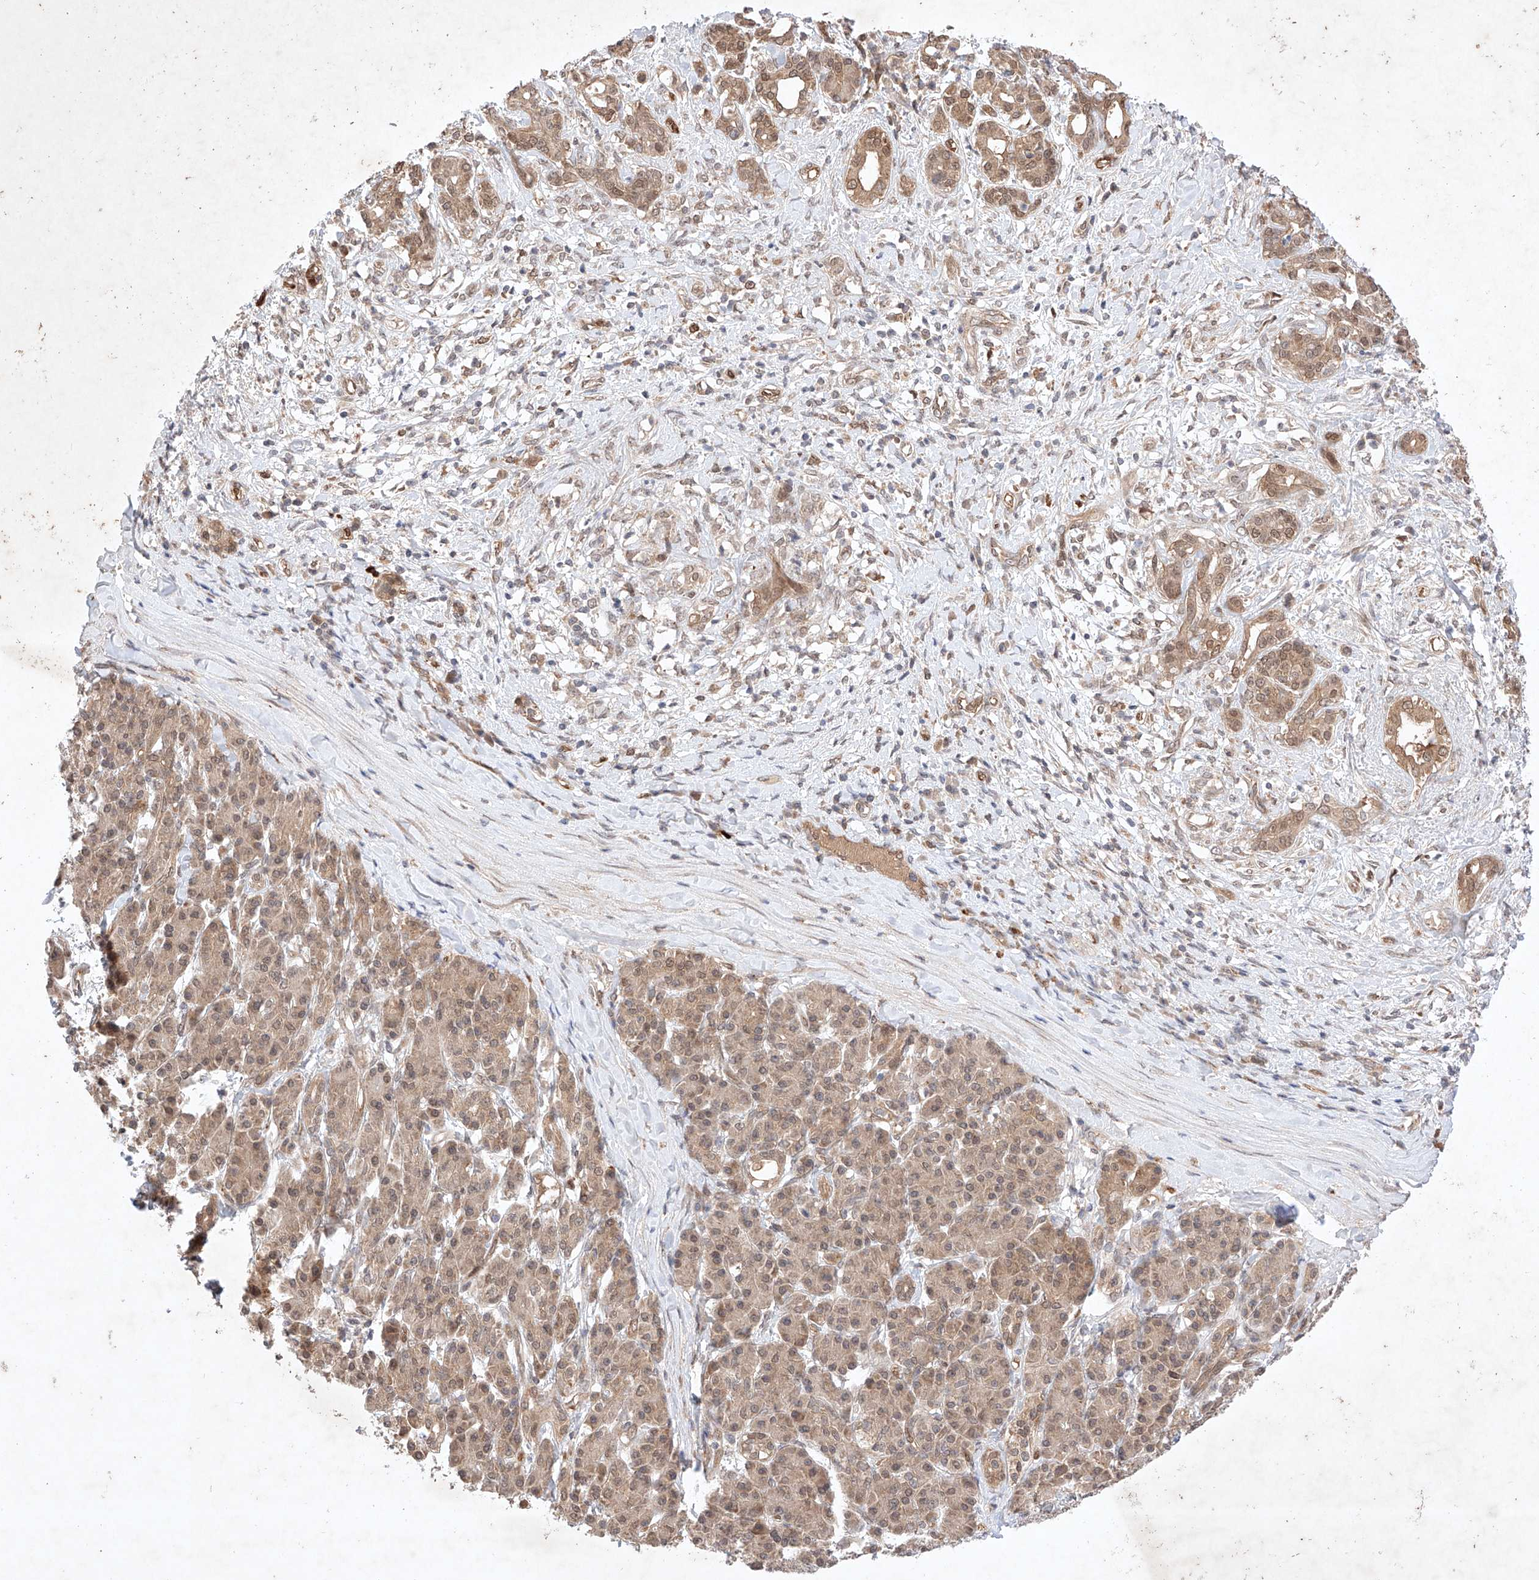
{"staining": {"intensity": "moderate", "quantity": ">75%", "location": "cytoplasmic/membranous,nuclear"}, "tissue": "pancreatic cancer", "cell_type": "Tumor cells", "image_type": "cancer", "snomed": [{"axis": "morphology", "description": "Adenocarcinoma, NOS"}, {"axis": "topography", "description": "Pancreas"}], "caption": "The immunohistochemical stain highlights moderate cytoplasmic/membranous and nuclear staining in tumor cells of adenocarcinoma (pancreatic) tissue.", "gene": "ZNF124", "patient": {"sex": "female", "age": 56}}